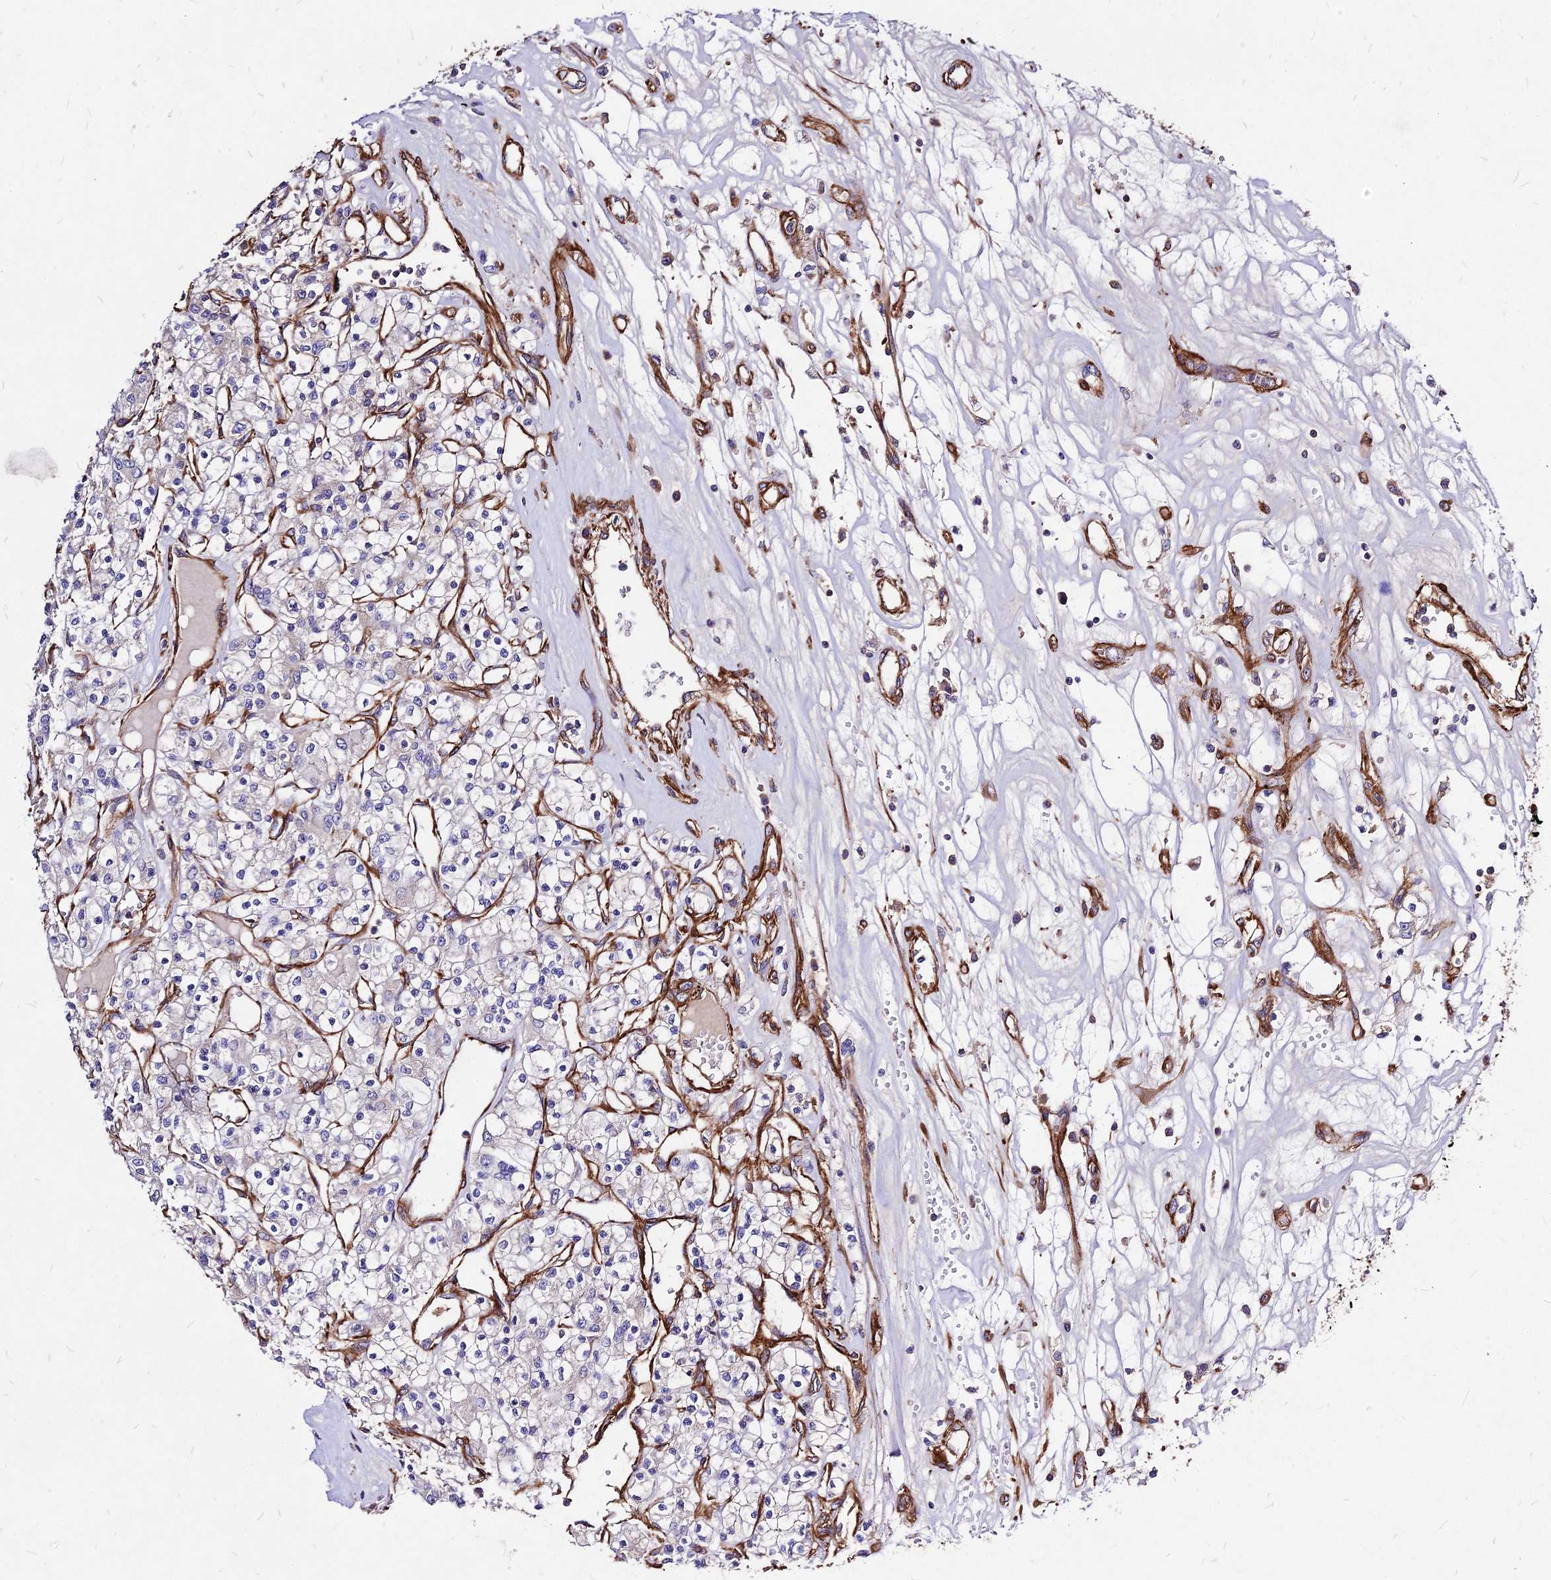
{"staining": {"intensity": "negative", "quantity": "none", "location": "none"}, "tissue": "renal cancer", "cell_type": "Tumor cells", "image_type": "cancer", "snomed": [{"axis": "morphology", "description": "Adenocarcinoma, NOS"}, {"axis": "topography", "description": "Kidney"}], "caption": "The immunohistochemistry (IHC) micrograph has no significant positivity in tumor cells of renal cancer (adenocarcinoma) tissue.", "gene": "EFCC1", "patient": {"sex": "female", "age": 59}}